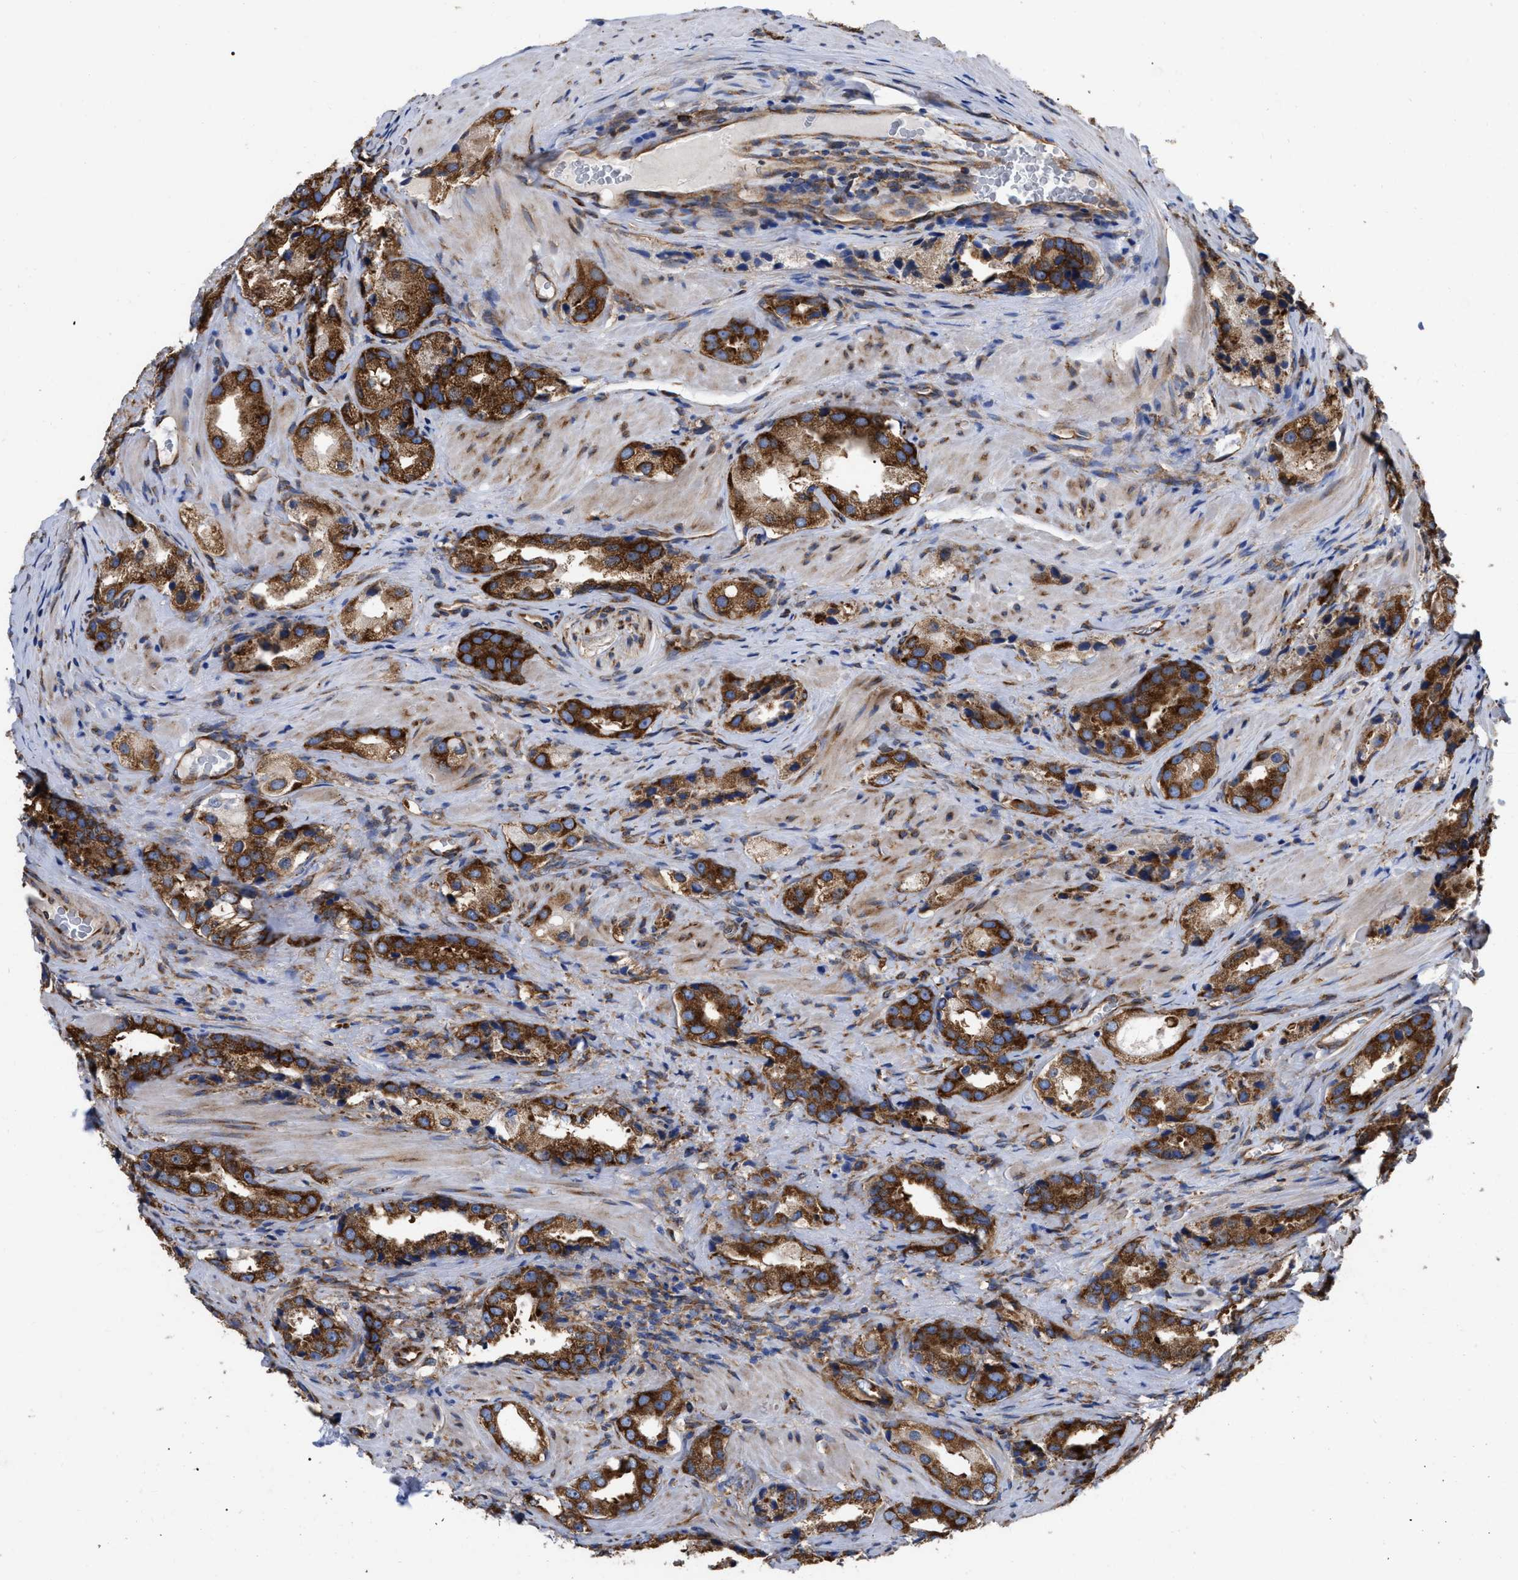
{"staining": {"intensity": "strong", "quantity": ">75%", "location": "cytoplasmic/membranous"}, "tissue": "prostate cancer", "cell_type": "Tumor cells", "image_type": "cancer", "snomed": [{"axis": "morphology", "description": "Adenocarcinoma, High grade"}, {"axis": "topography", "description": "Prostate"}], "caption": "Immunohistochemistry image of neoplastic tissue: human prostate high-grade adenocarcinoma stained using IHC exhibits high levels of strong protein expression localized specifically in the cytoplasmic/membranous of tumor cells, appearing as a cytoplasmic/membranous brown color.", "gene": "FAM120A", "patient": {"sex": "male", "age": 63}}